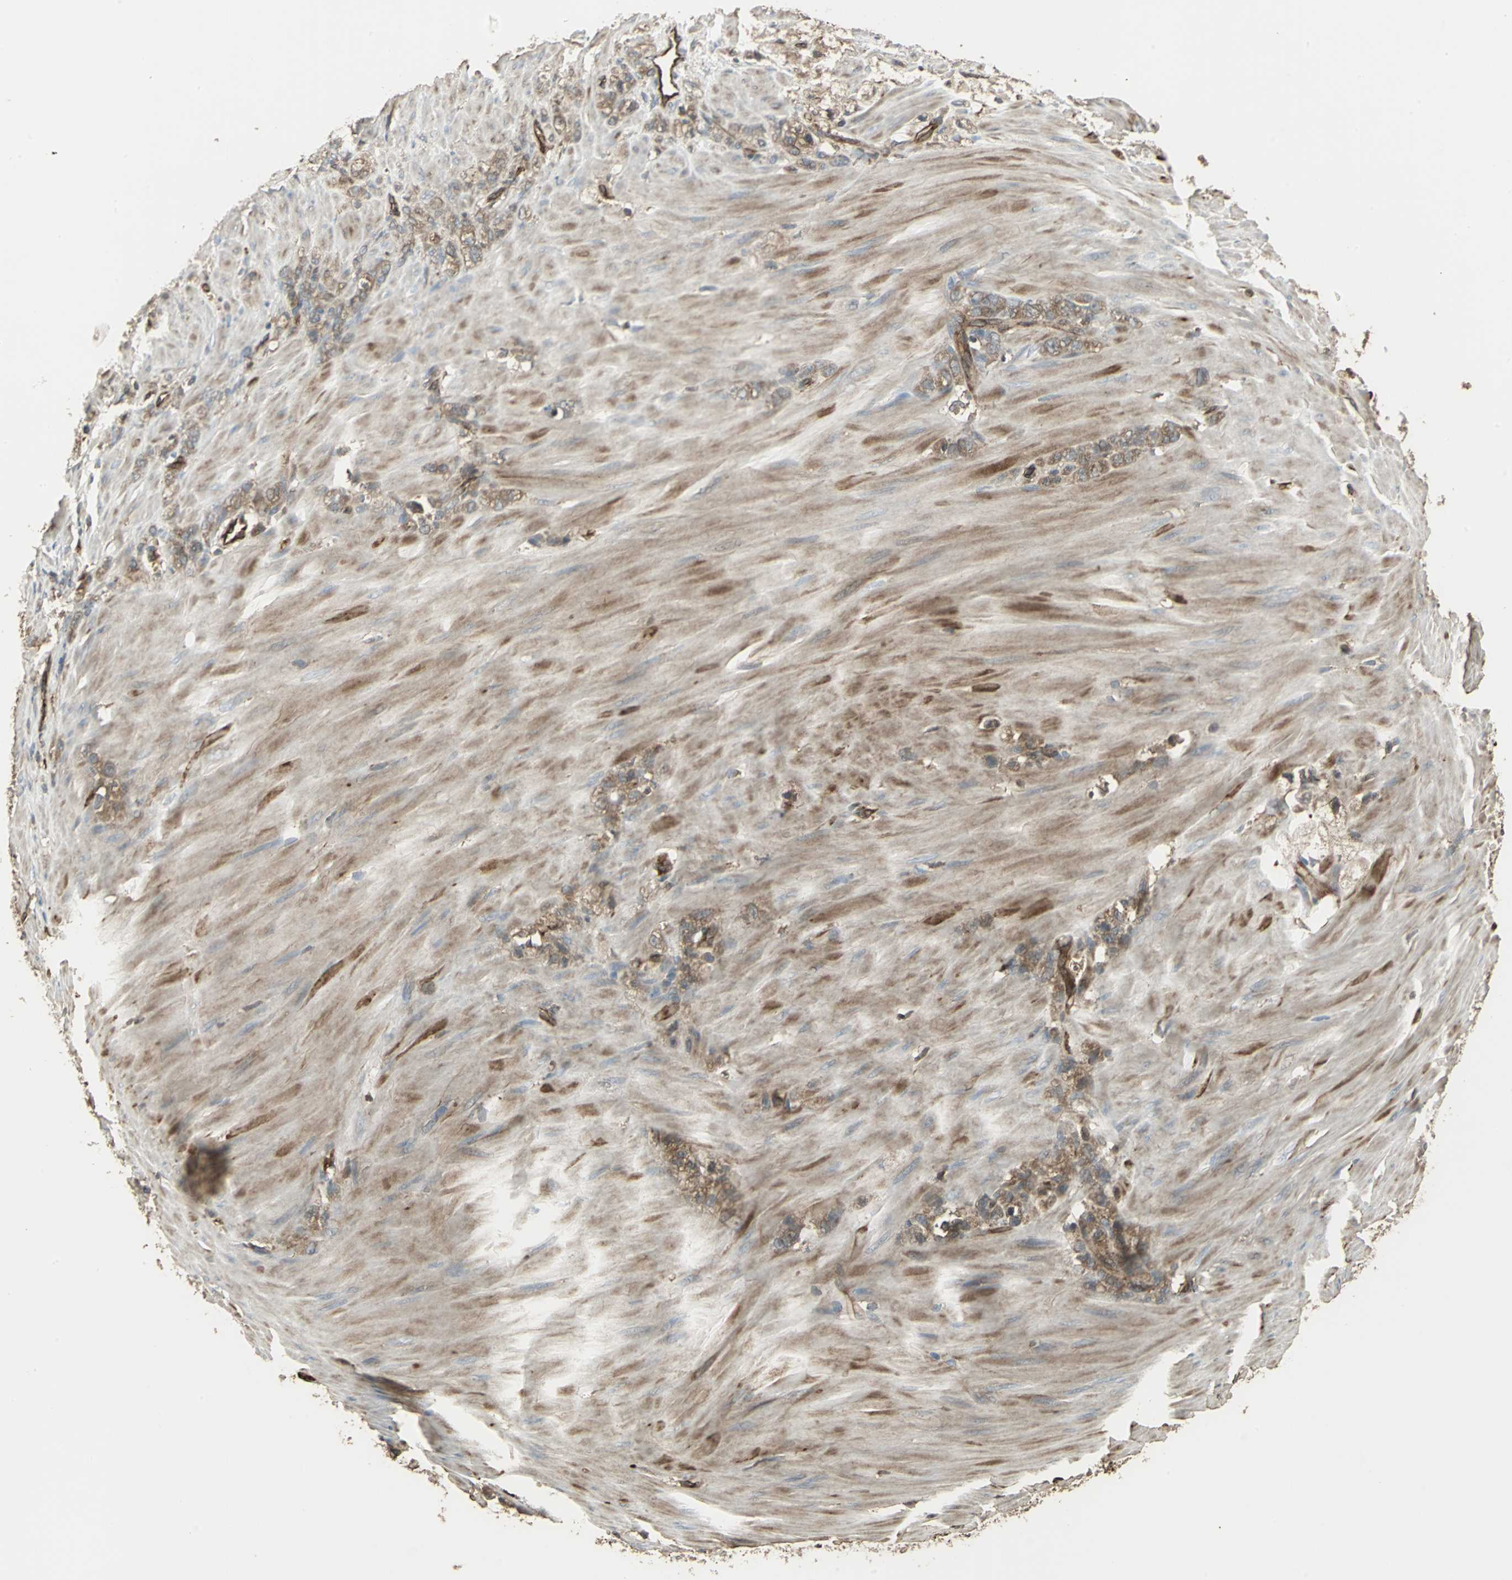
{"staining": {"intensity": "moderate", "quantity": ">75%", "location": "cytoplasmic/membranous"}, "tissue": "stomach cancer", "cell_type": "Tumor cells", "image_type": "cancer", "snomed": [{"axis": "morphology", "description": "Adenocarcinoma, NOS"}, {"axis": "topography", "description": "Stomach"}], "caption": "High-power microscopy captured an IHC photomicrograph of adenocarcinoma (stomach), revealing moderate cytoplasmic/membranous positivity in about >75% of tumor cells.", "gene": "PRXL2B", "patient": {"sex": "male", "age": 82}}